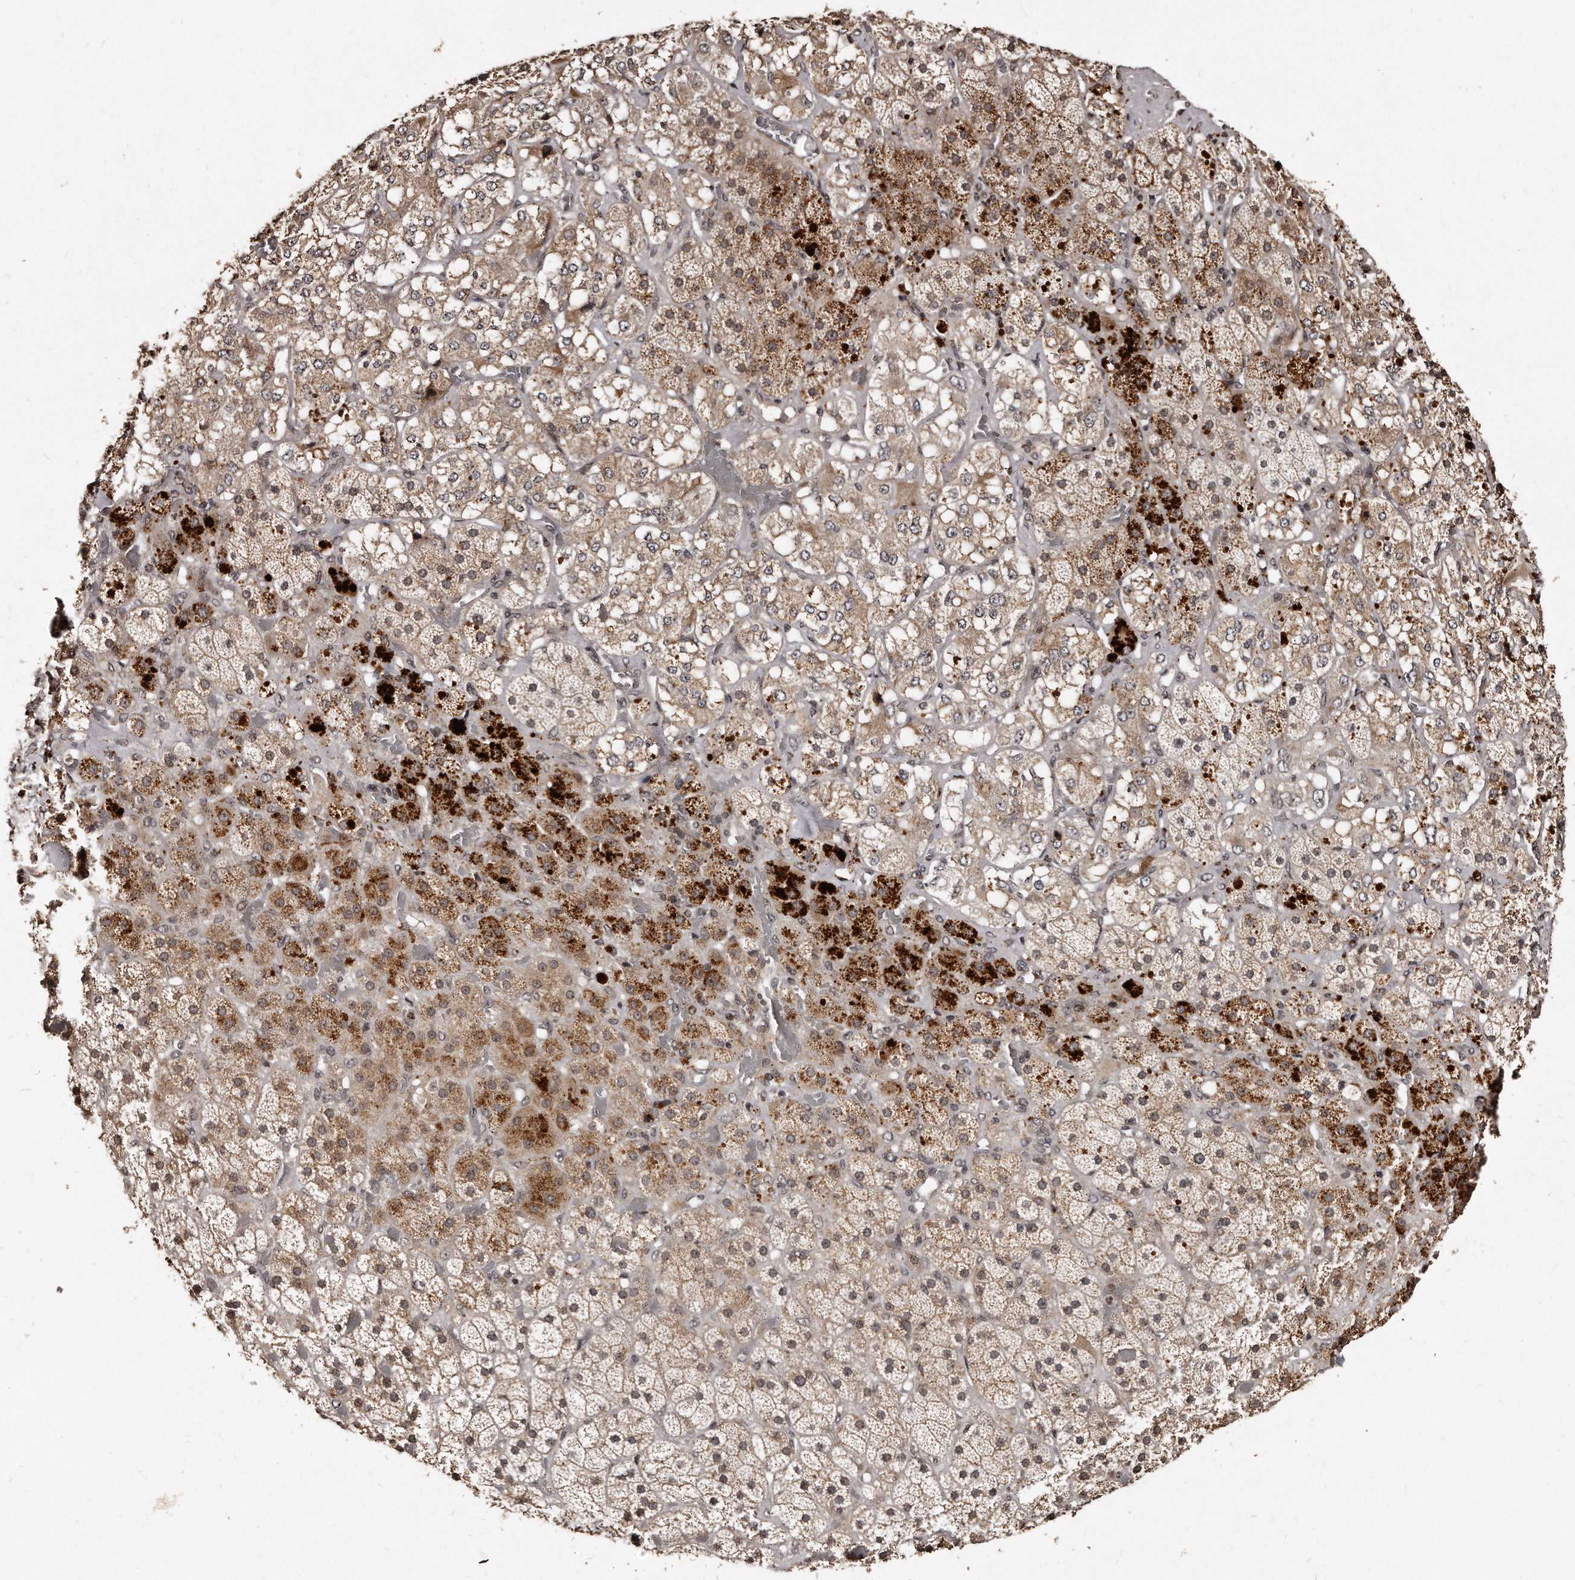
{"staining": {"intensity": "moderate", "quantity": ">75%", "location": "cytoplasmic/membranous,nuclear"}, "tissue": "adrenal gland", "cell_type": "Glandular cells", "image_type": "normal", "snomed": [{"axis": "morphology", "description": "Normal tissue, NOS"}, {"axis": "topography", "description": "Adrenal gland"}], "caption": "IHC of normal adrenal gland reveals medium levels of moderate cytoplasmic/membranous,nuclear positivity in about >75% of glandular cells.", "gene": "TSHR", "patient": {"sex": "male", "age": 57}}